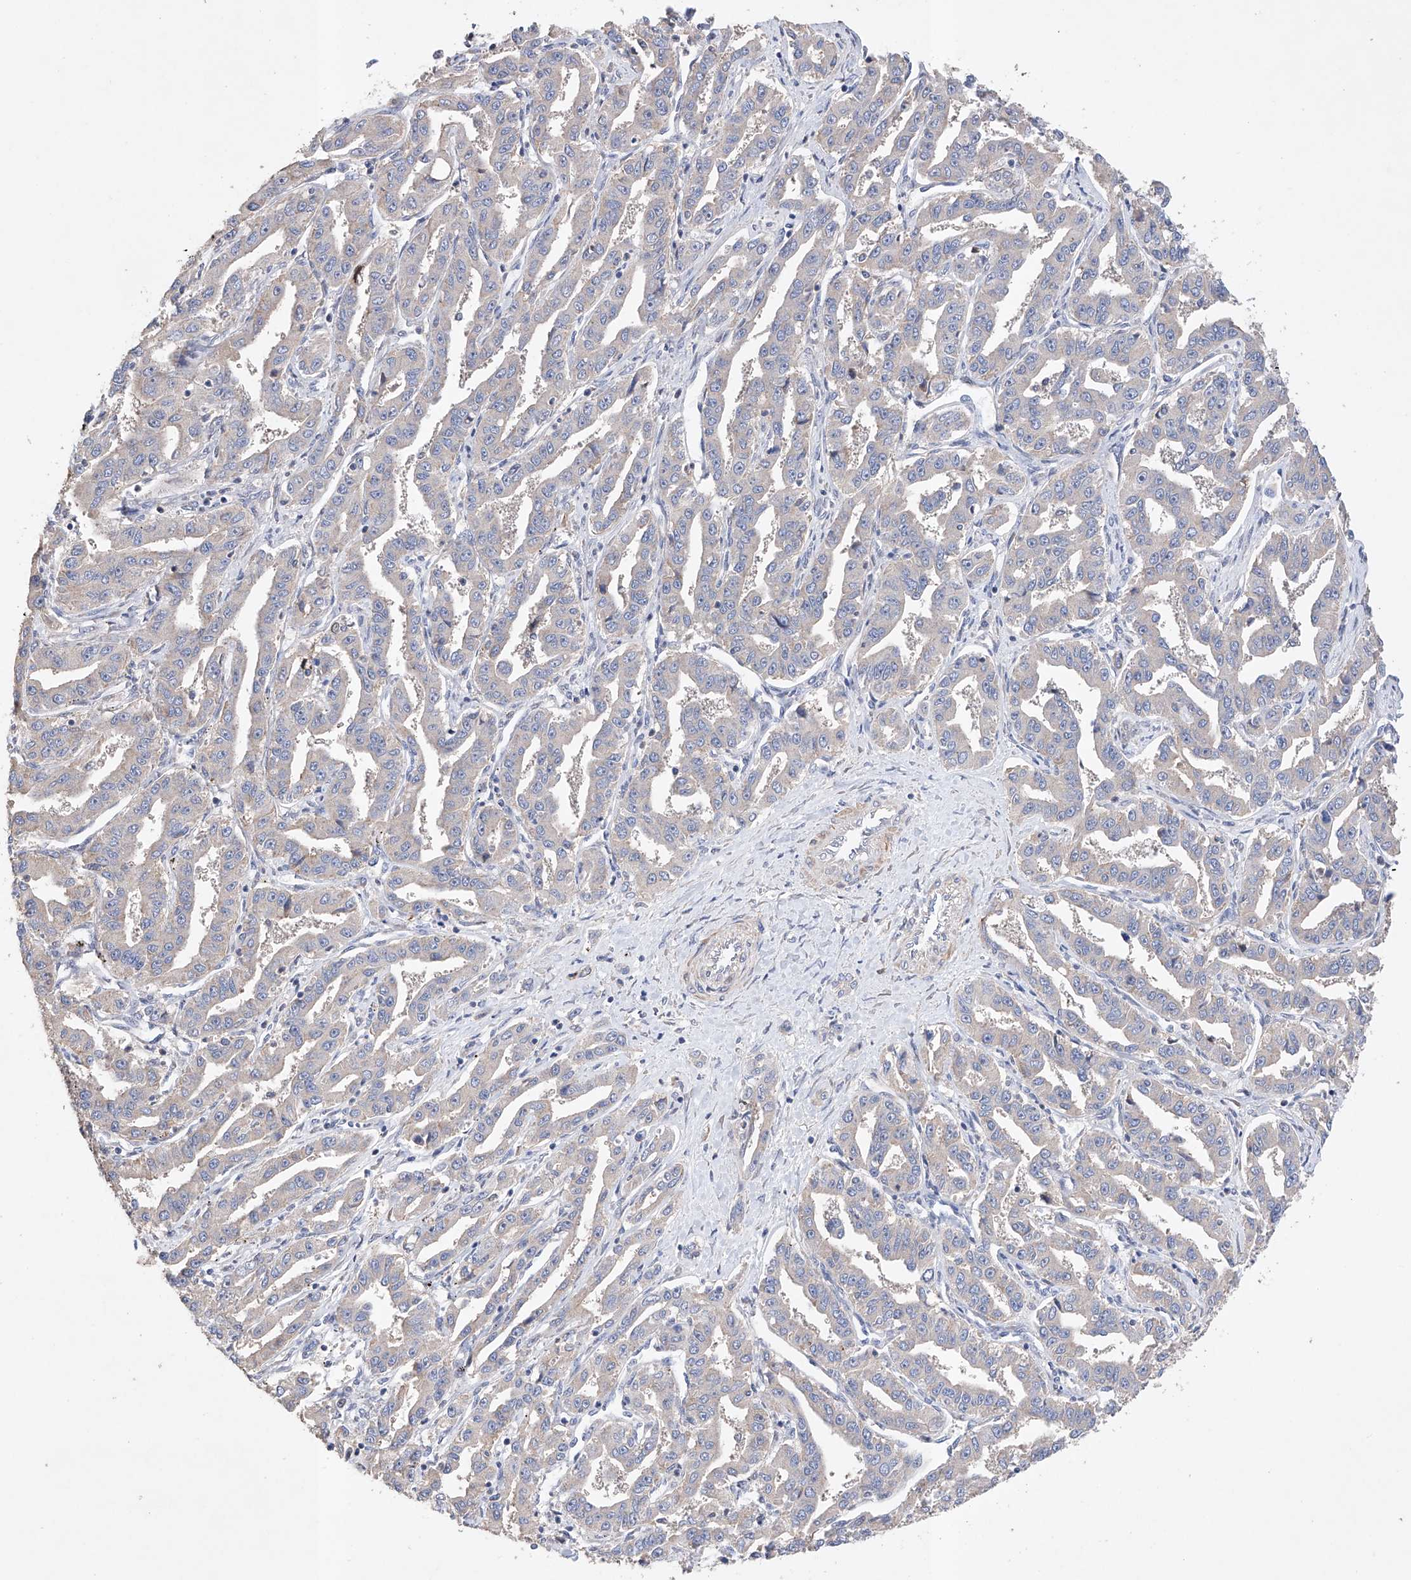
{"staining": {"intensity": "negative", "quantity": "none", "location": "none"}, "tissue": "liver cancer", "cell_type": "Tumor cells", "image_type": "cancer", "snomed": [{"axis": "morphology", "description": "Cholangiocarcinoma"}, {"axis": "topography", "description": "Liver"}], "caption": "Tumor cells are negative for brown protein staining in cholangiocarcinoma (liver).", "gene": "AFG1L", "patient": {"sex": "male", "age": 59}}